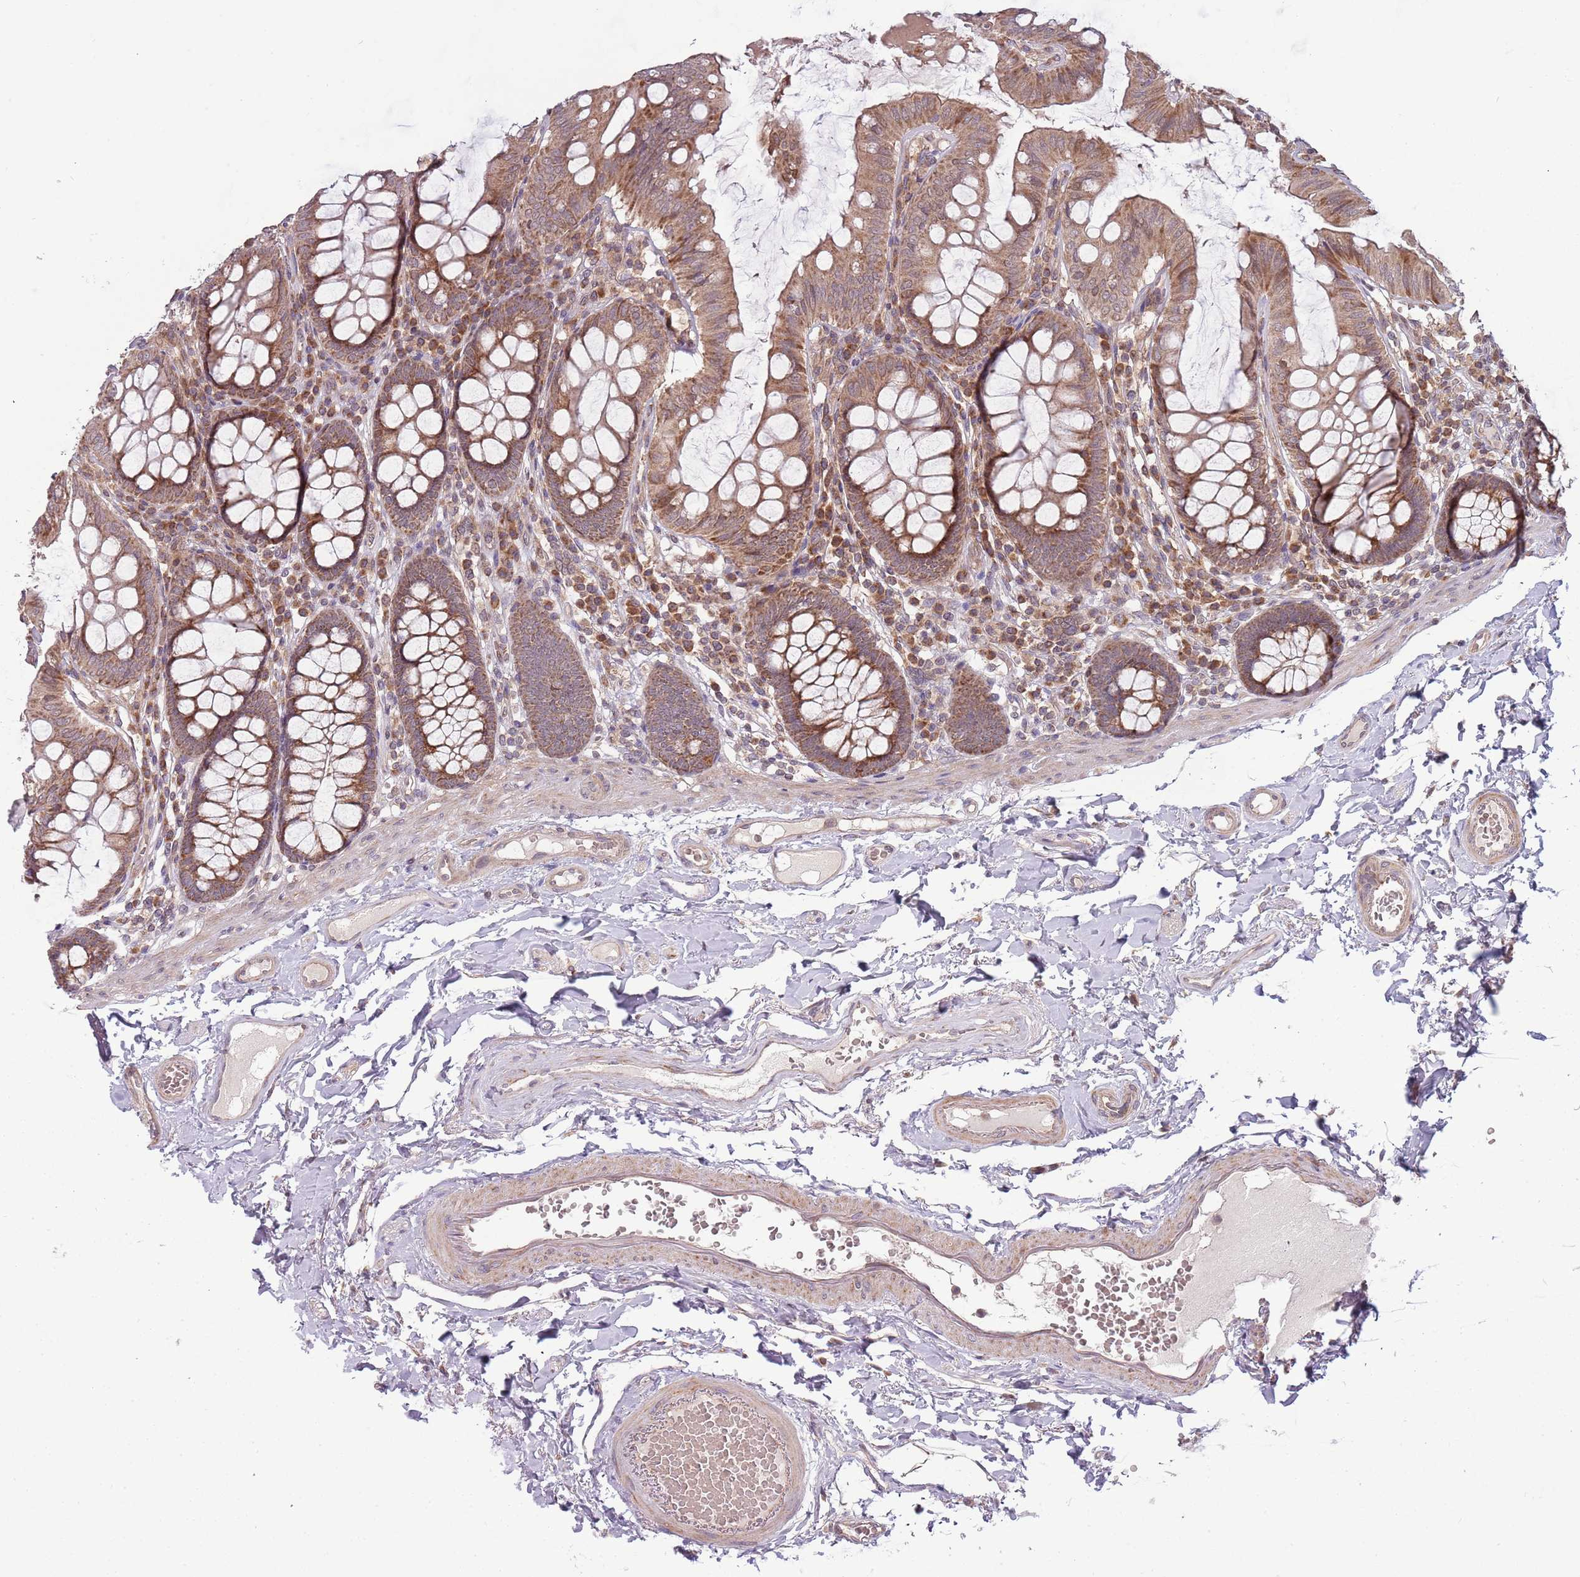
{"staining": {"intensity": "weak", "quantity": "25%-75%", "location": "cytoplasmic/membranous"}, "tissue": "colon", "cell_type": "Endothelial cells", "image_type": "normal", "snomed": [{"axis": "morphology", "description": "Normal tissue, NOS"}, {"axis": "topography", "description": "Colon"}], "caption": "The photomicrograph reveals a brown stain indicating the presence of a protein in the cytoplasmic/membranous of endothelial cells in colon.", "gene": "RNF181", "patient": {"sex": "male", "age": 84}}